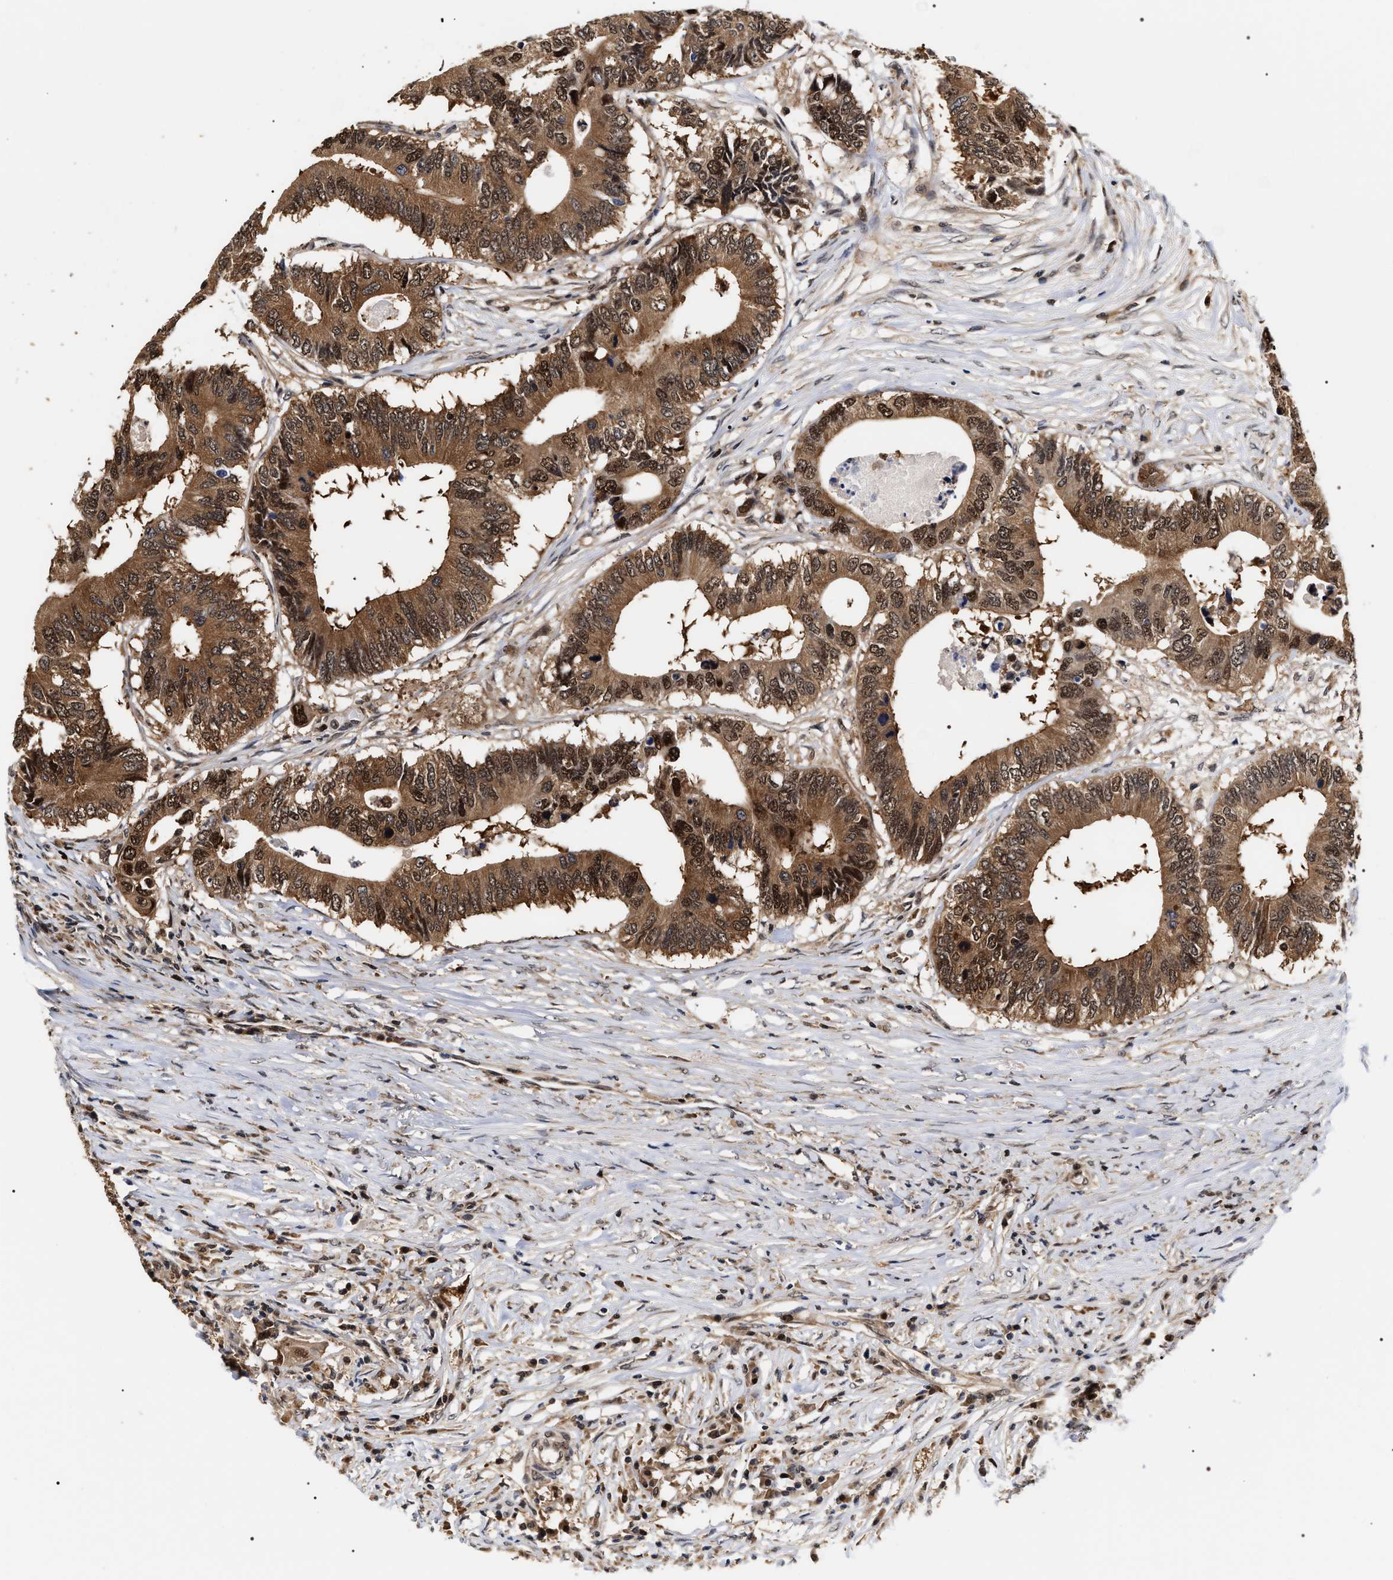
{"staining": {"intensity": "moderate", "quantity": ">75%", "location": "cytoplasmic/membranous,nuclear"}, "tissue": "colorectal cancer", "cell_type": "Tumor cells", "image_type": "cancer", "snomed": [{"axis": "morphology", "description": "Adenocarcinoma, NOS"}, {"axis": "topography", "description": "Colon"}], "caption": "Immunohistochemistry (IHC) of colorectal cancer demonstrates medium levels of moderate cytoplasmic/membranous and nuclear expression in approximately >75% of tumor cells.", "gene": "BAG6", "patient": {"sex": "male", "age": 71}}